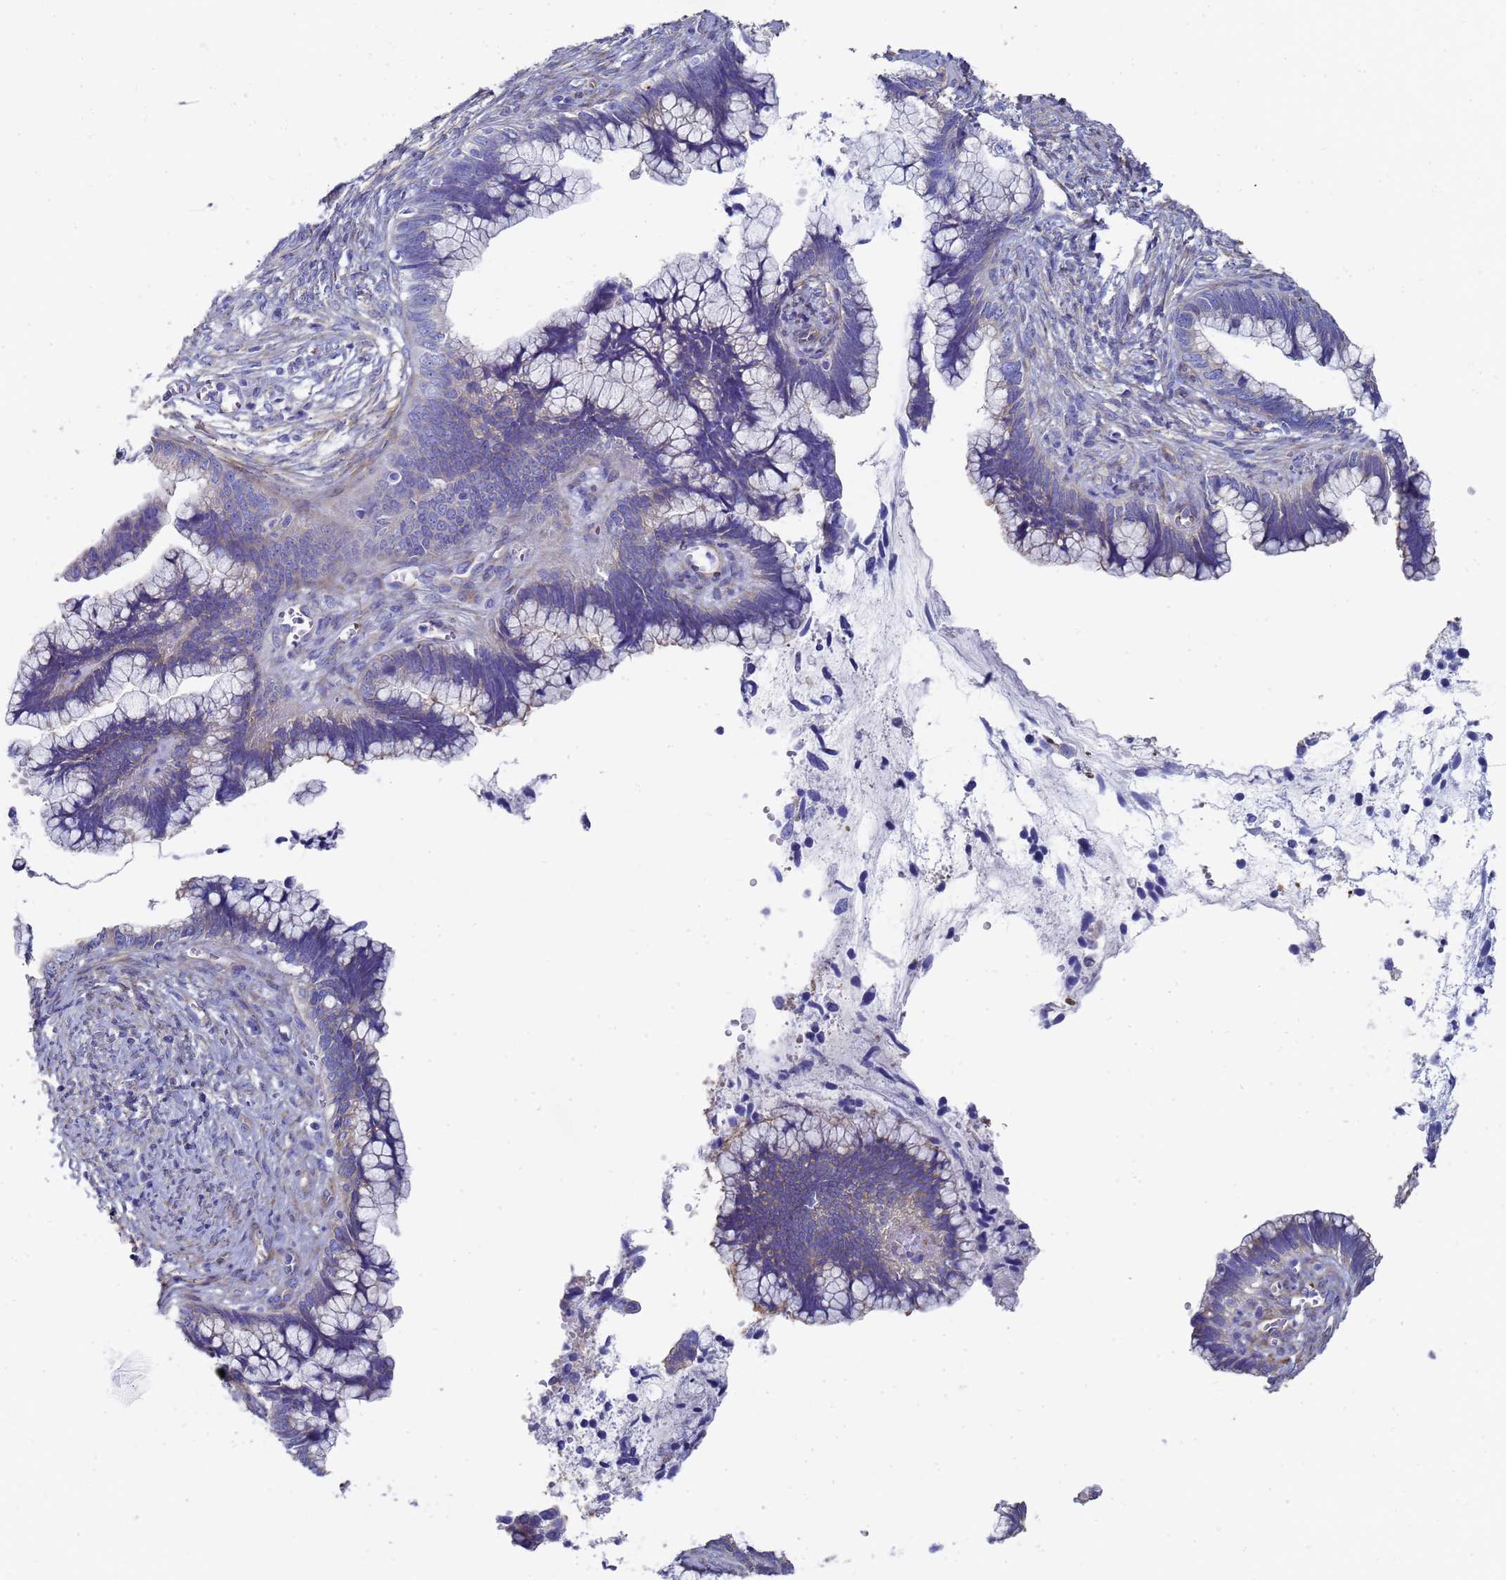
{"staining": {"intensity": "negative", "quantity": "none", "location": "none"}, "tissue": "cervical cancer", "cell_type": "Tumor cells", "image_type": "cancer", "snomed": [{"axis": "morphology", "description": "Adenocarcinoma, NOS"}, {"axis": "topography", "description": "Cervix"}], "caption": "Cervical cancer was stained to show a protein in brown. There is no significant staining in tumor cells.", "gene": "TUBB1", "patient": {"sex": "female", "age": 44}}